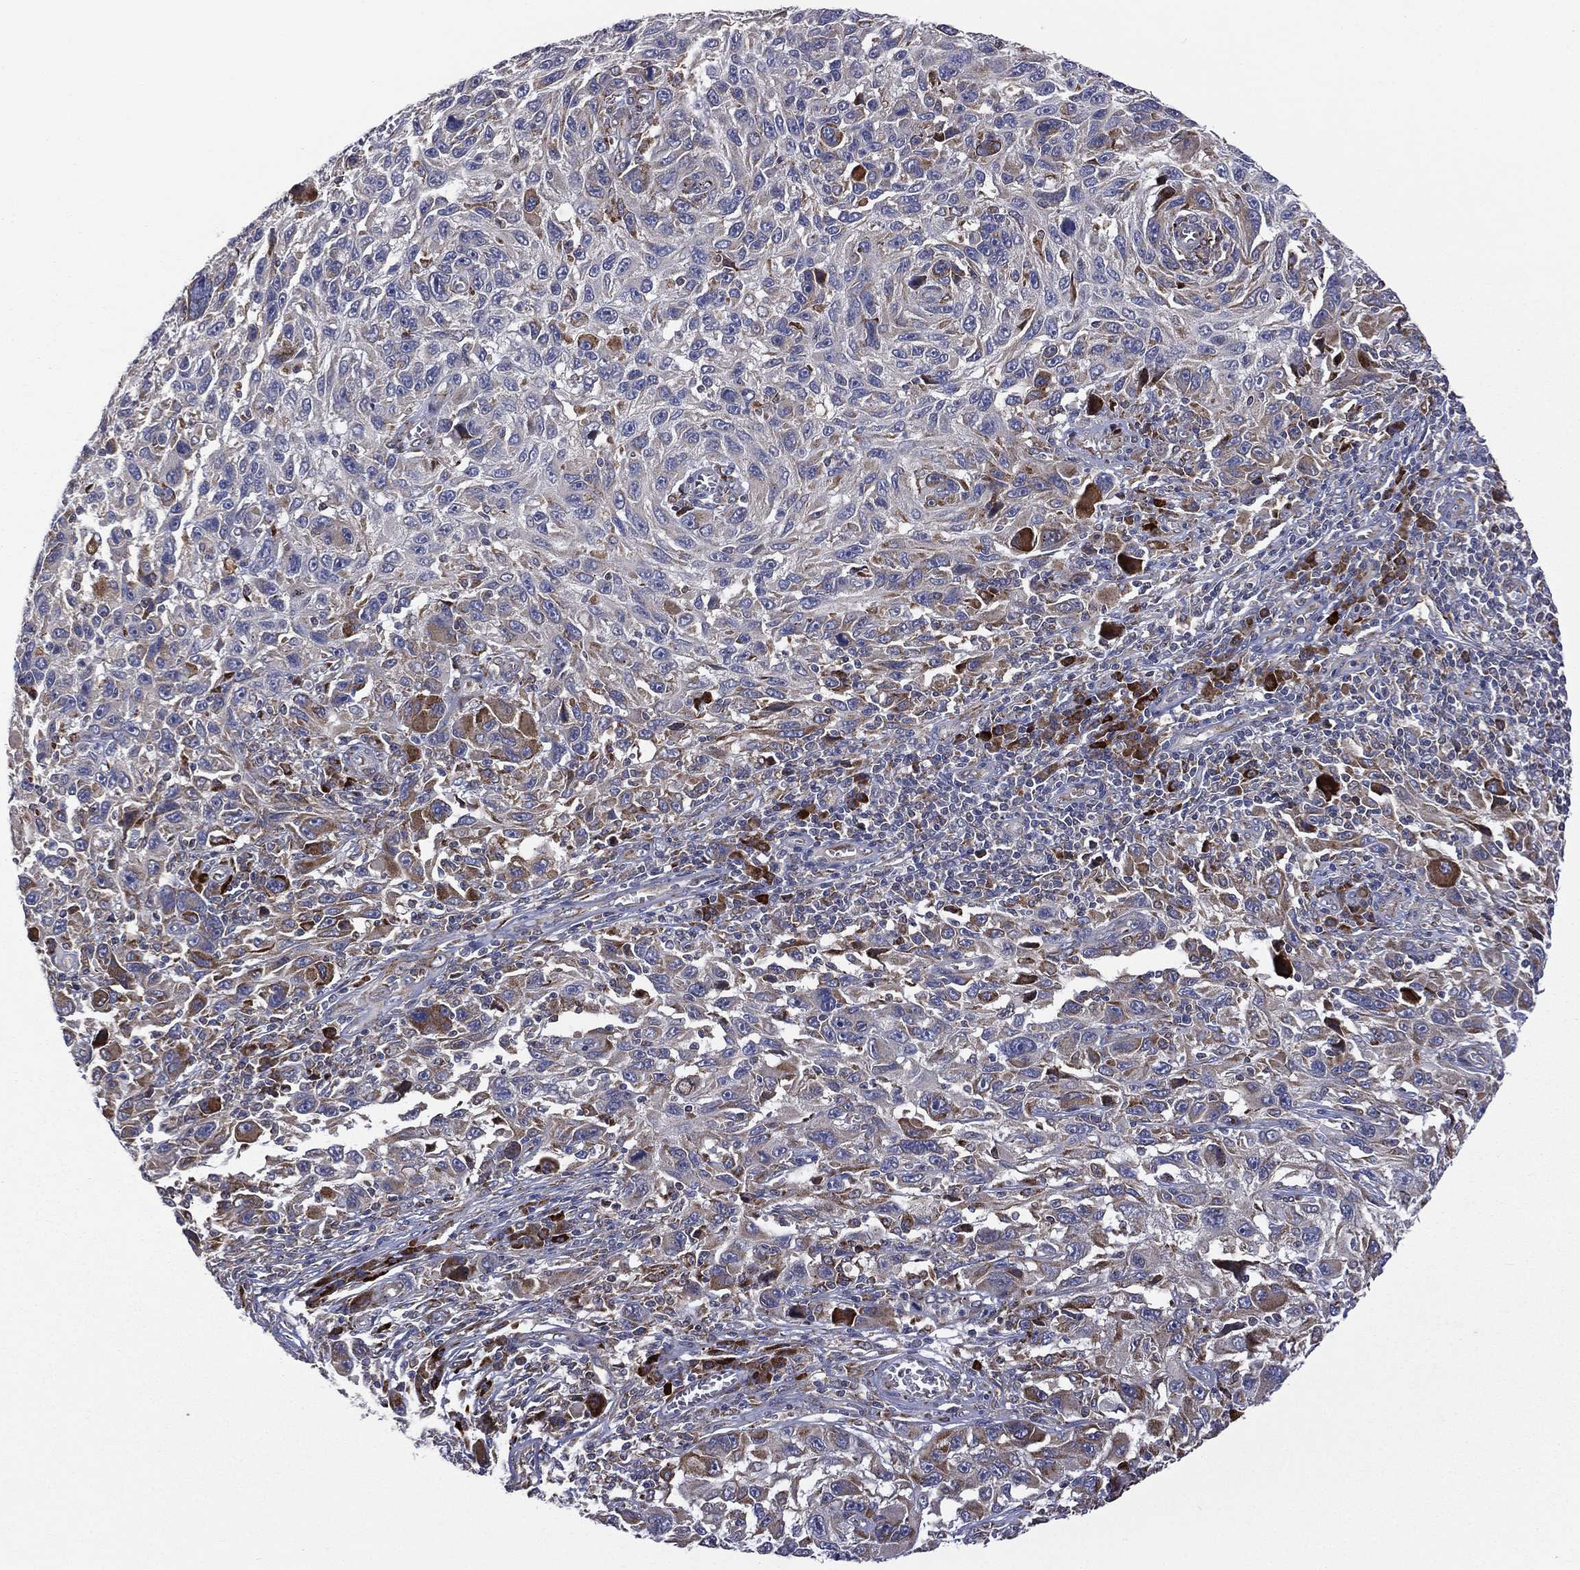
{"staining": {"intensity": "moderate", "quantity": "<25%", "location": "cytoplasmic/membranous"}, "tissue": "melanoma", "cell_type": "Tumor cells", "image_type": "cancer", "snomed": [{"axis": "morphology", "description": "Malignant melanoma, NOS"}, {"axis": "topography", "description": "Skin"}], "caption": "Malignant melanoma tissue reveals moderate cytoplasmic/membranous staining in about <25% of tumor cells, visualized by immunohistochemistry. The staining was performed using DAB (3,3'-diaminobenzidine) to visualize the protein expression in brown, while the nuclei were stained in blue with hematoxylin (Magnification: 20x).", "gene": "C20orf96", "patient": {"sex": "male", "age": 53}}